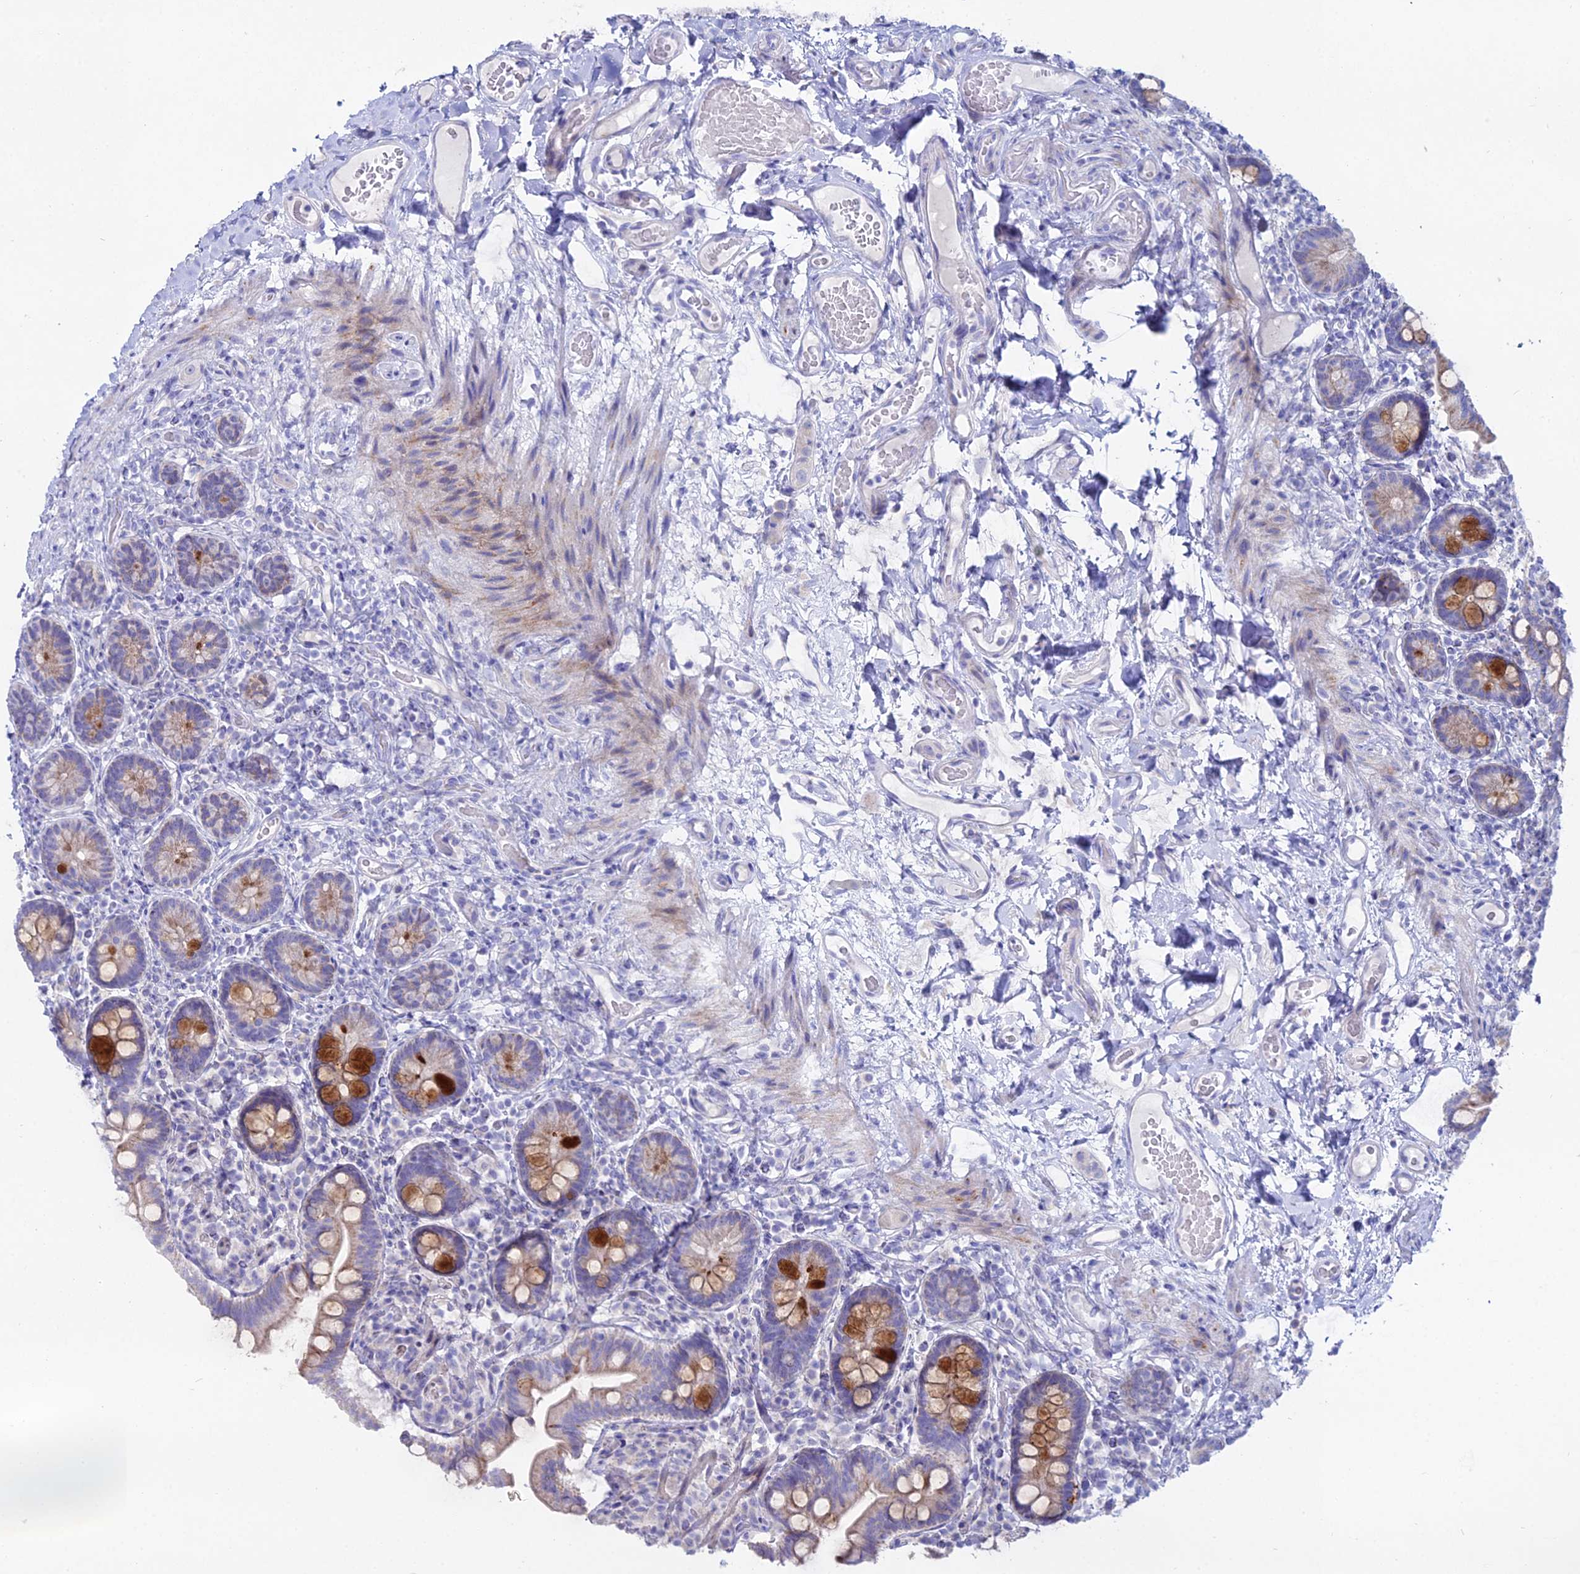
{"staining": {"intensity": "moderate", "quantity": ">75%", "location": "cytoplasmic/membranous"}, "tissue": "small intestine", "cell_type": "Glandular cells", "image_type": "normal", "snomed": [{"axis": "morphology", "description": "Normal tissue, NOS"}, {"axis": "topography", "description": "Small intestine"}], "caption": "Normal small intestine displays moderate cytoplasmic/membranous expression in approximately >75% of glandular cells, visualized by immunohistochemistry.", "gene": "DHX34", "patient": {"sex": "female", "age": 64}}